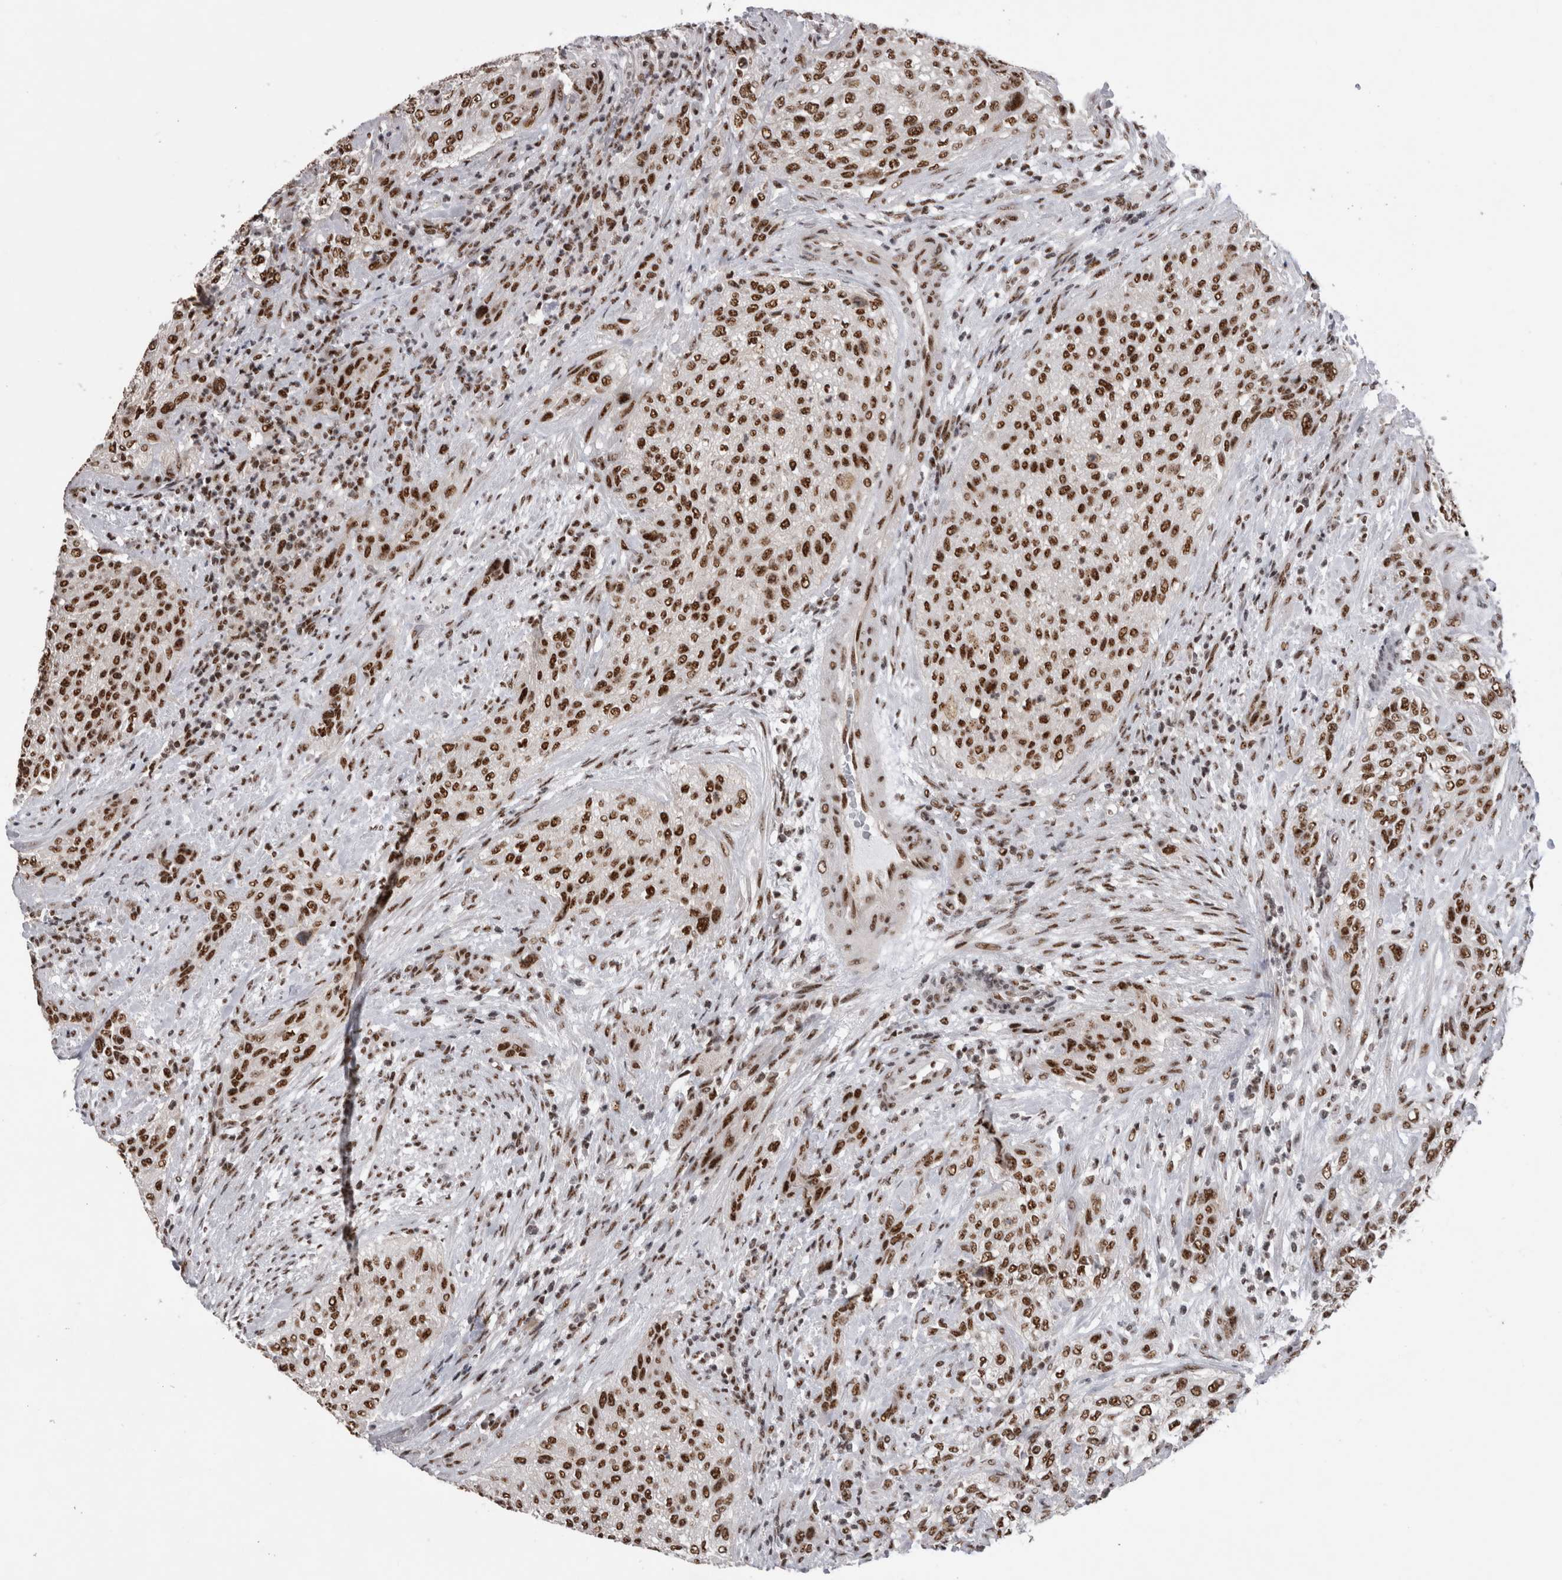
{"staining": {"intensity": "strong", "quantity": ">75%", "location": "nuclear"}, "tissue": "urothelial cancer", "cell_type": "Tumor cells", "image_type": "cancer", "snomed": [{"axis": "morphology", "description": "Urothelial carcinoma, Low grade"}, {"axis": "morphology", "description": "Urothelial carcinoma, High grade"}, {"axis": "topography", "description": "Urinary bladder"}], "caption": "Protein expression analysis of human urothelial carcinoma (high-grade) reveals strong nuclear positivity in about >75% of tumor cells.", "gene": "CDK11A", "patient": {"sex": "male", "age": 35}}